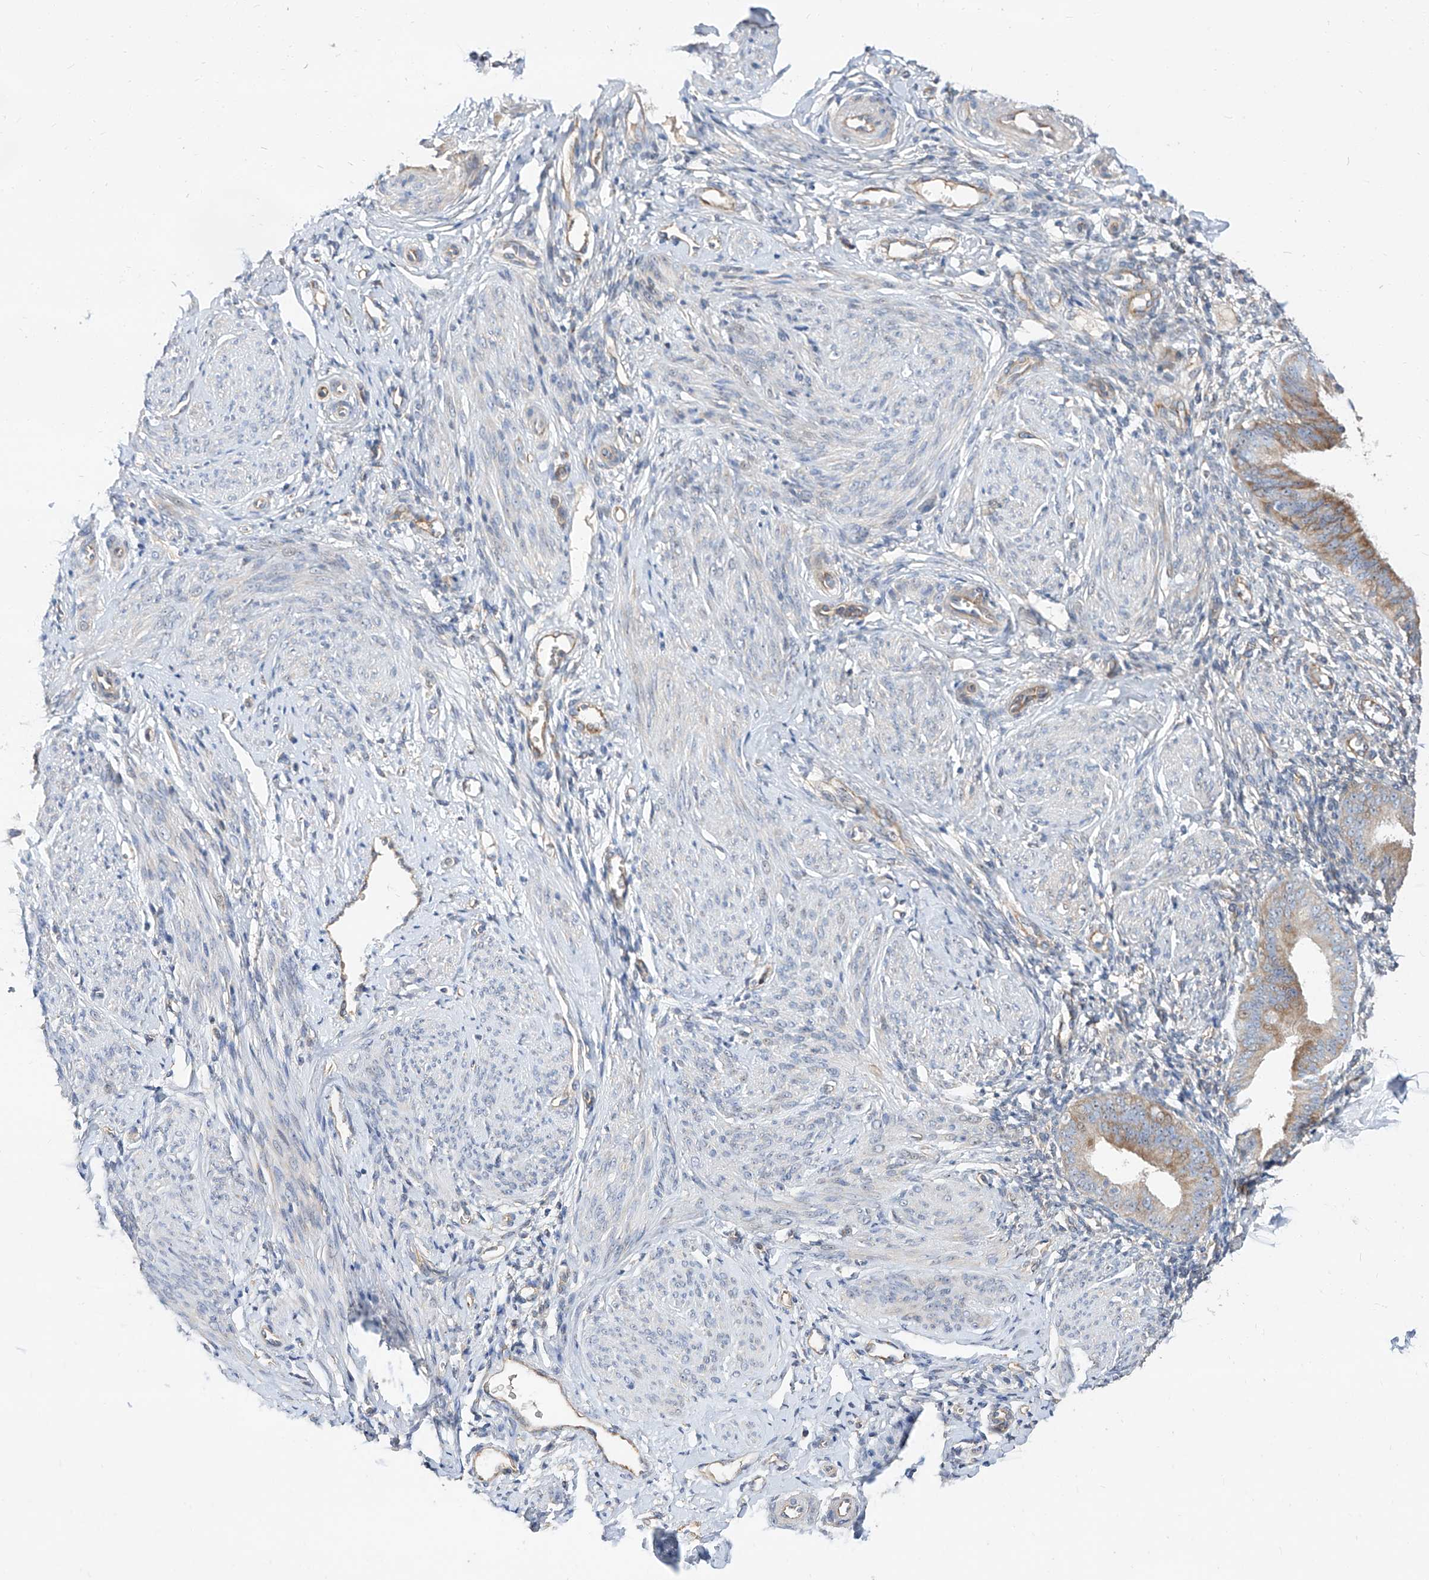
{"staining": {"intensity": "negative", "quantity": "none", "location": "none"}, "tissue": "endometrium", "cell_type": "Cells in endometrial stroma", "image_type": "normal", "snomed": [{"axis": "morphology", "description": "Normal tissue, NOS"}, {"axis": "topography", "description": "Uterus"}, {"axis": "topography", "description": "Endometrium"}], "caption": "Immunohistochemistry of unremarkable human endometrium displays no expression in cells in endometrial stroma.", "gene": "DIRAS3", "patient": {"sex": "female", "age": 48}}